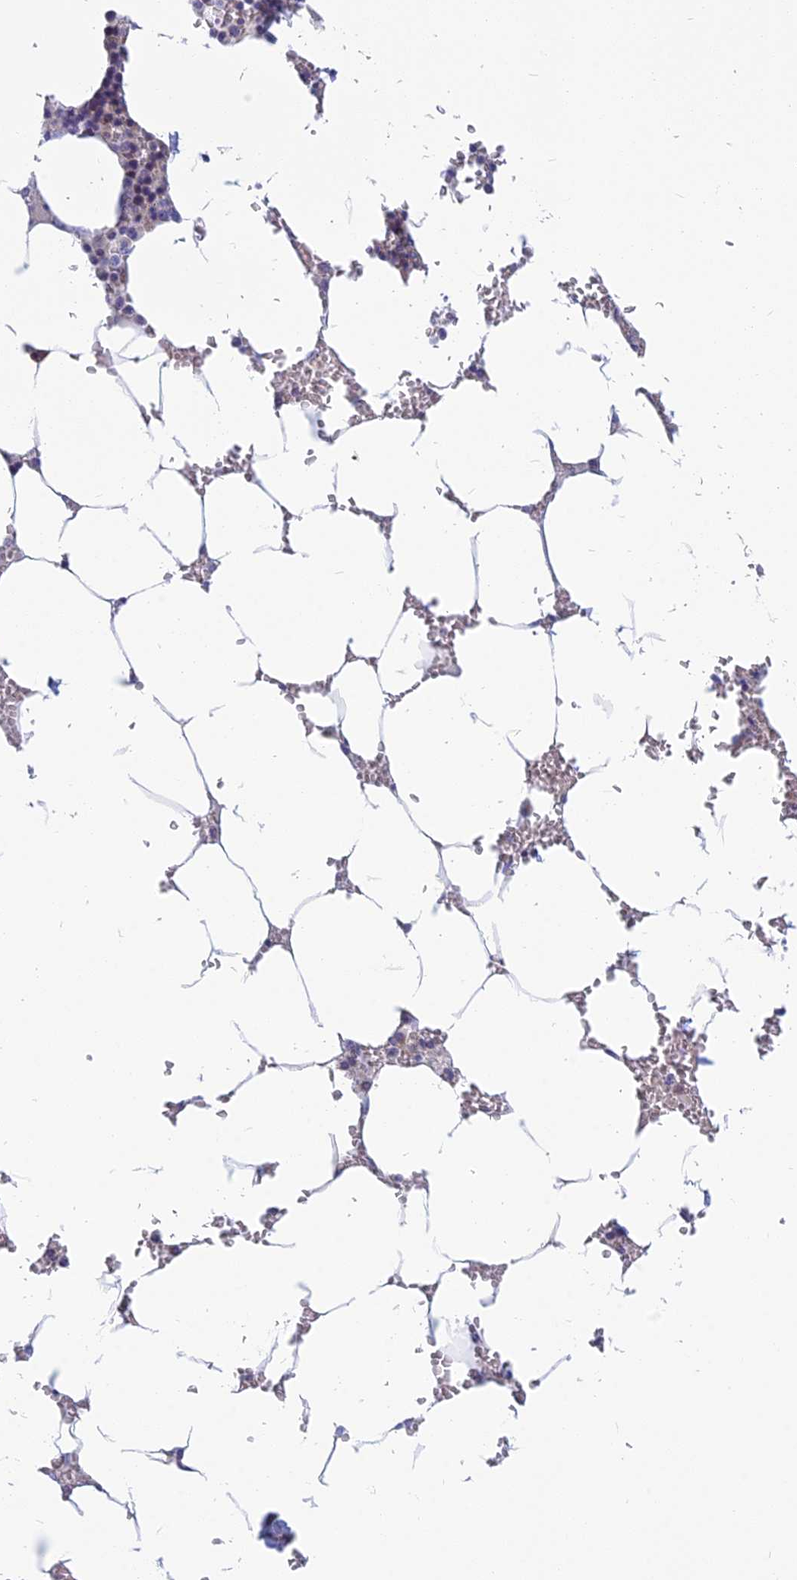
{"staining": {"intensity": "negative", "quantity": "none", "location": "none"}, "tissue": "bone marrow", "cell_type": "Hematopoietic cells", "image_type": "normal", "snomed": [{"axis": "morphology", "description": "Normal tissue, NOS"}, {"axis": "topography", "description": "Bone marrow"}], "caption": "The histopathology image shows no staining of hematopoietic cells in normal bone marrow. (DAB (3,3'-diaminobenzidine) immunohistochemistry (IHC) with hematoxylin counter stain).", "gene": "RBM41", "patient": {"sex": "male", "age": 70}}